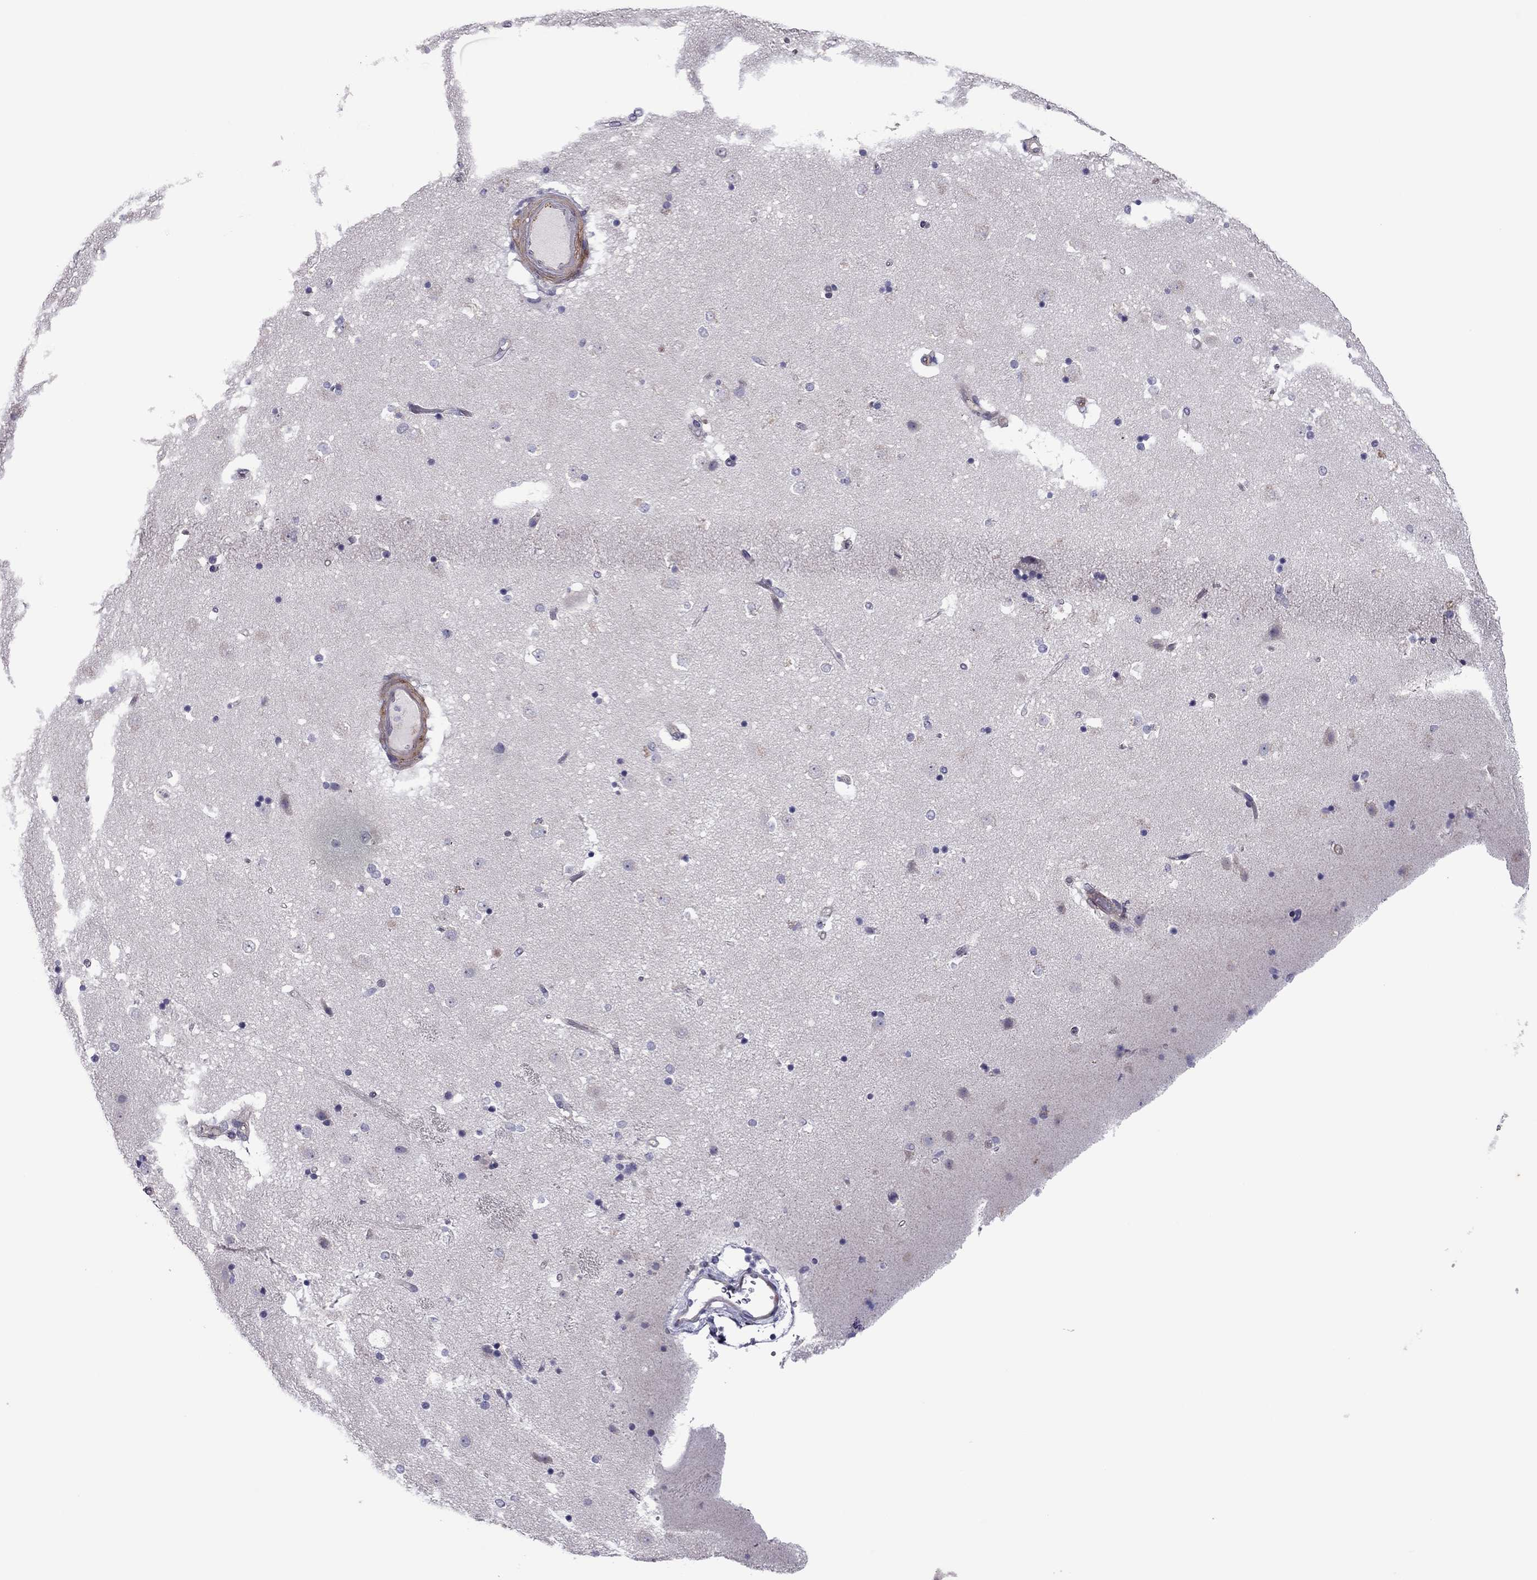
{"staining": {"intensity": "negative", "quantity": "none", "location": "none"}, "tissue": "caudate", "cell_type": "Glial cells", "image_type": "normal", "snomed": [{"axis": "morphology", "description": "Normal tissue, NOS"}, {"axis": "topography", "description": "Lateral ventricle wall"}], "caption": "Immunohistochemistry (IHC) micrograph of benign caudate: caudate stained with DAB reveals no significant protein positivity in glial cells.", "gene": "SLC16A8", "patient": {"sex": "male", "age": 51}}